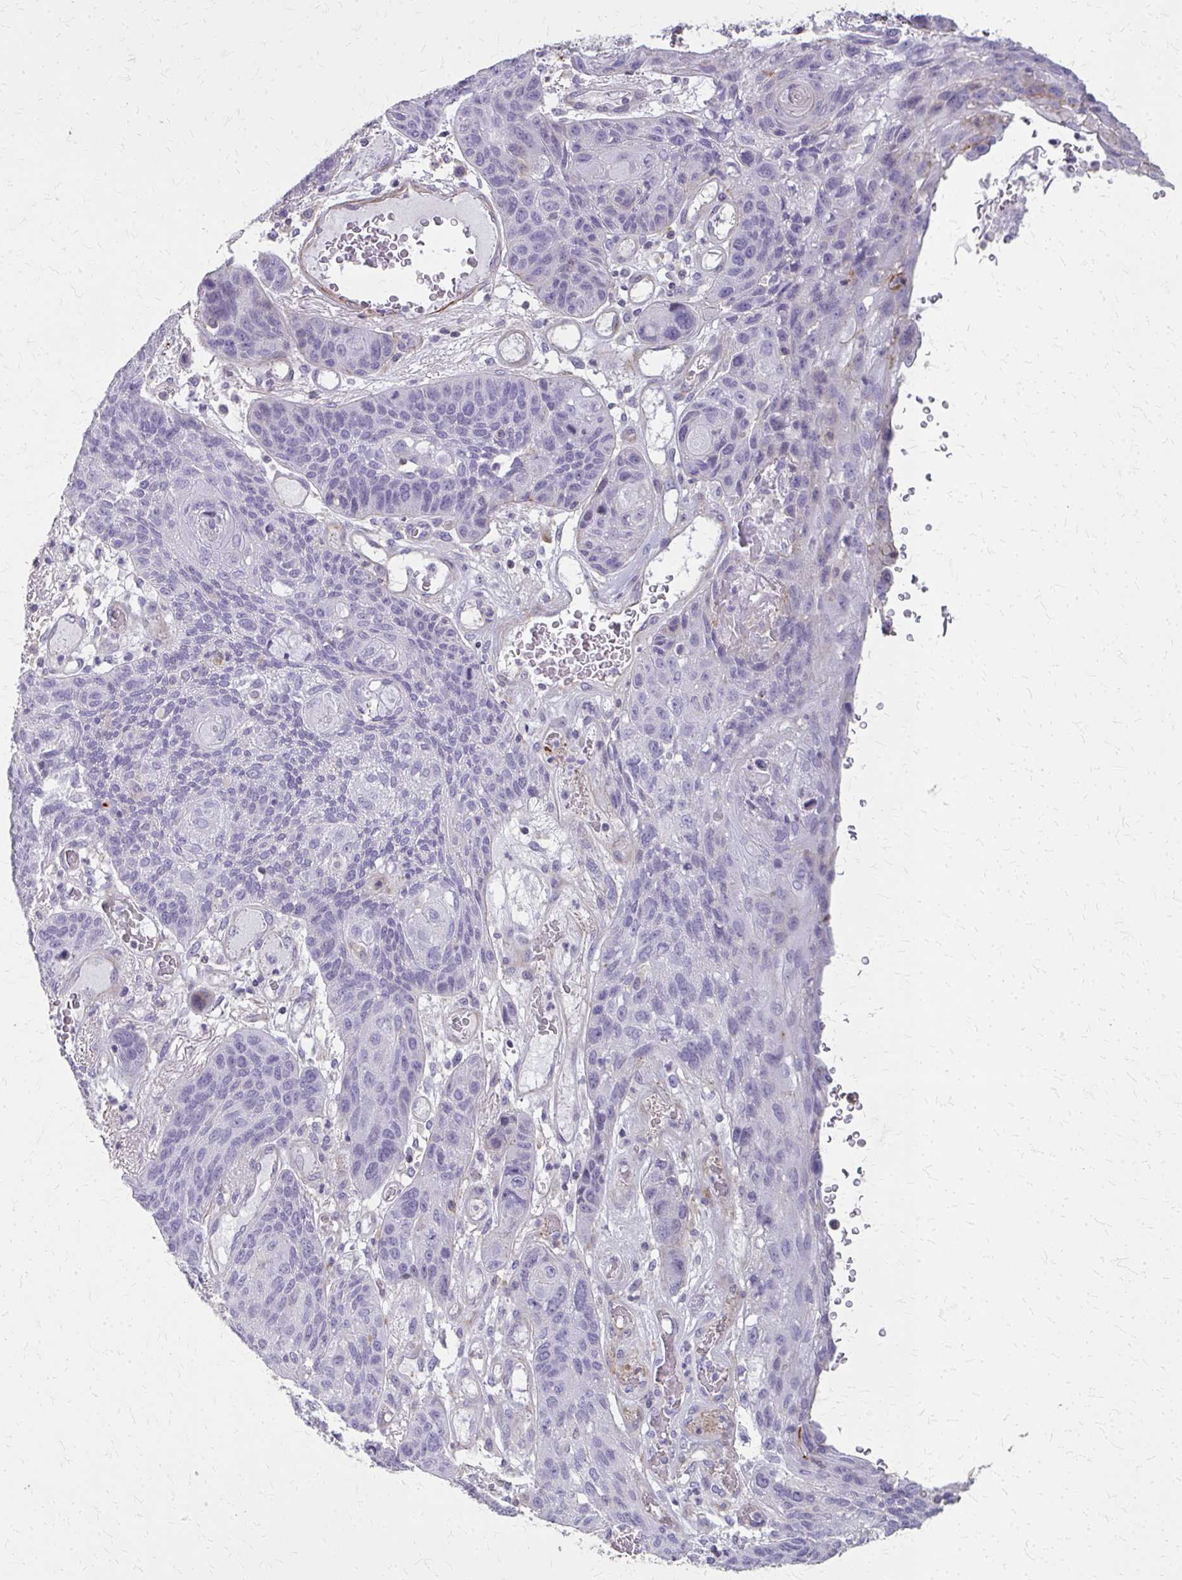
{"staining": {"intensity": "negative", "quantity": "none", "location": "none"}, "tissue": "lung cancer", "cell_type": "Tumor cells", "image_type": "cancer", "snomed": [{"axis": "morphology", "description": "Squamous cell carcinoma, NOS"}, {"axis": "morphology", "description": "Squamous cell carcinoma, metastatic, NOS"}, {"axis": "topography", "description": "Lymph node"}, {"axis": "topography", "description": "Lung"}], "caption": "Immunohistochemistry (IHC) micrograph of lung cancer (metastatic squamous cell carcinoma) stained for a protein (brown), which shows no positivity in tumor cells.", "gene": "TENM4", "patient": {"sex": "male", "age": 41}}